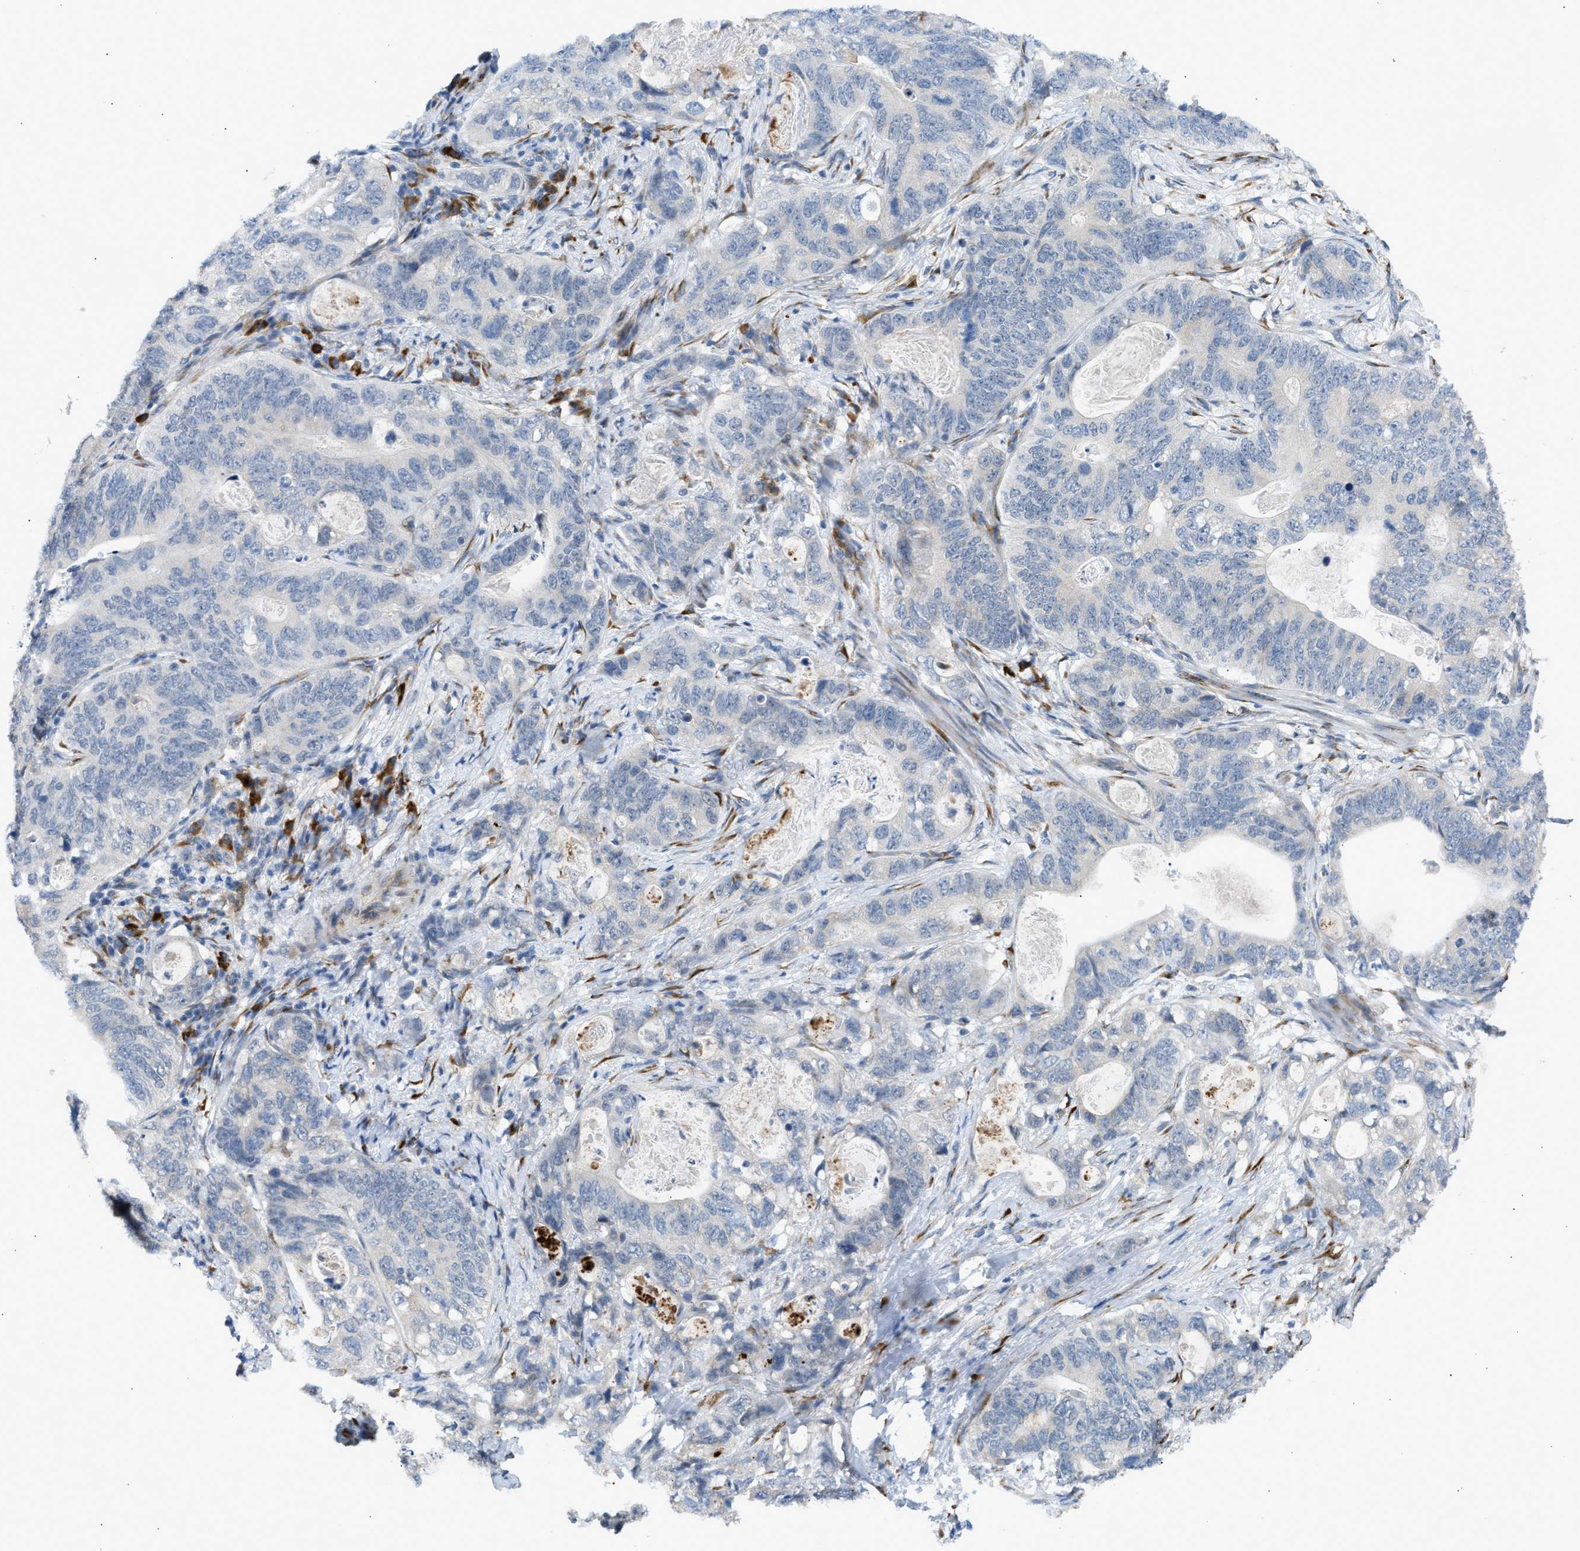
{"staining": {"intensity": "negative", "quantity": "none", "location": "none"}, "tissue": "stomach cancer", "cell_type": "Tumor cells", "image_type": "cancer", "snomed": [{"axis": "morphology", "description": "Normal tissue, NOS"}, {"axis": "morphology", "description": "Adenocarcinoma, NOS"}, {"axis": "topography", "description": "Stomach"}], "caption": "There is no significant expression in tumor cells of adenocarcinoma (stomach). (Stains: DAB (3,3'-diaminobenzidine) immunohistochemistry (IHC) with hematoxylin counter stain, Microscopy: brightfield microscopy at high magnification).", "gene": "KCNC2", "patient": {"sex": "female", "age": 89}}